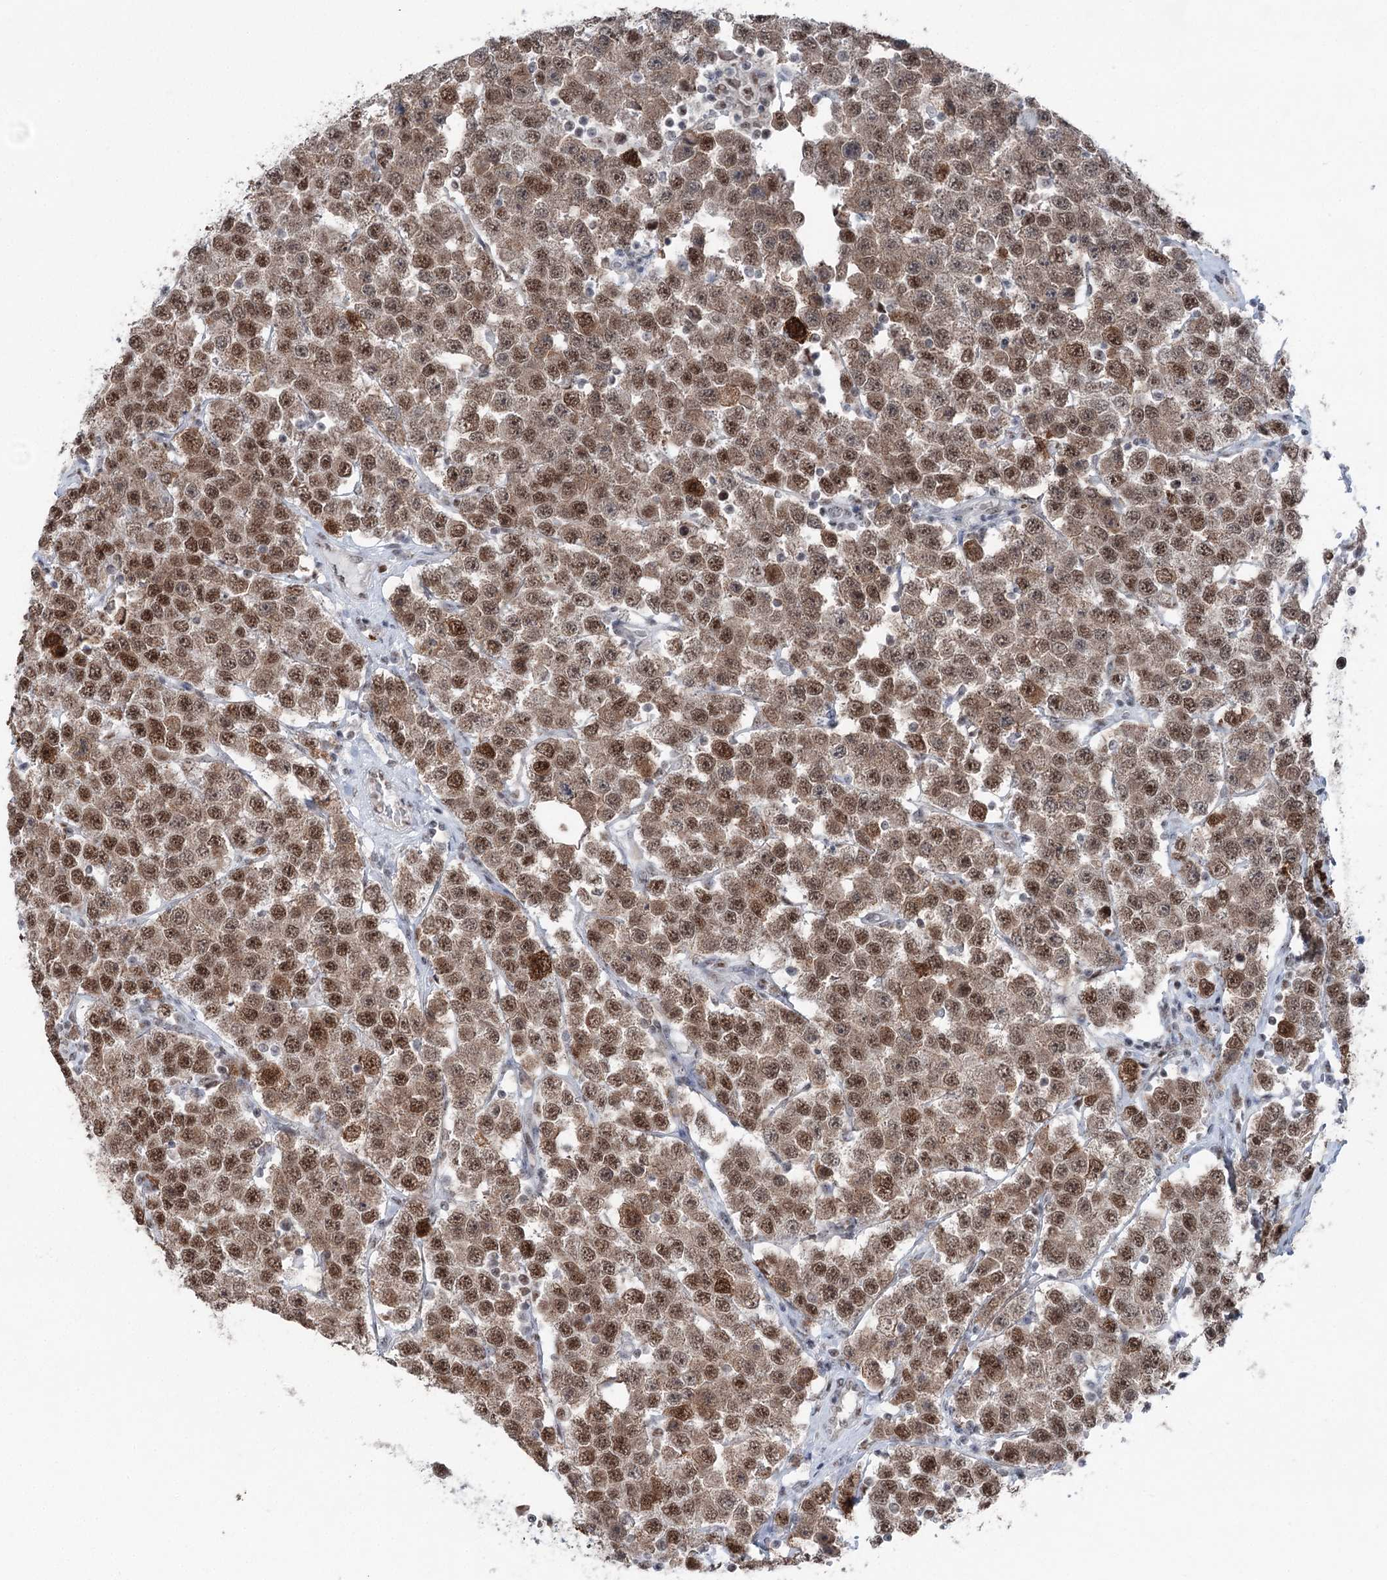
{"staining": {"intensity": "moderate", "quantity": ">75%", "location": "nuclear"}, "tissue": "testis cancer", "cell_type": "Tumor cells", "image_type": "cancer", "snomed": [{"axis": "morphology", "description": "Seminoma, NOS"}, {"axis": "topography", "description": "Testis"}], "caption": "High-power microscopy captured an immunohistochemistry (IHC) histopathology image of testis cancer, revealing moderate nuclear staining in approximately >75% of tumor cells.", "gene": "ZCCHC8", "patient": {"sex": "male", "age": 28}}